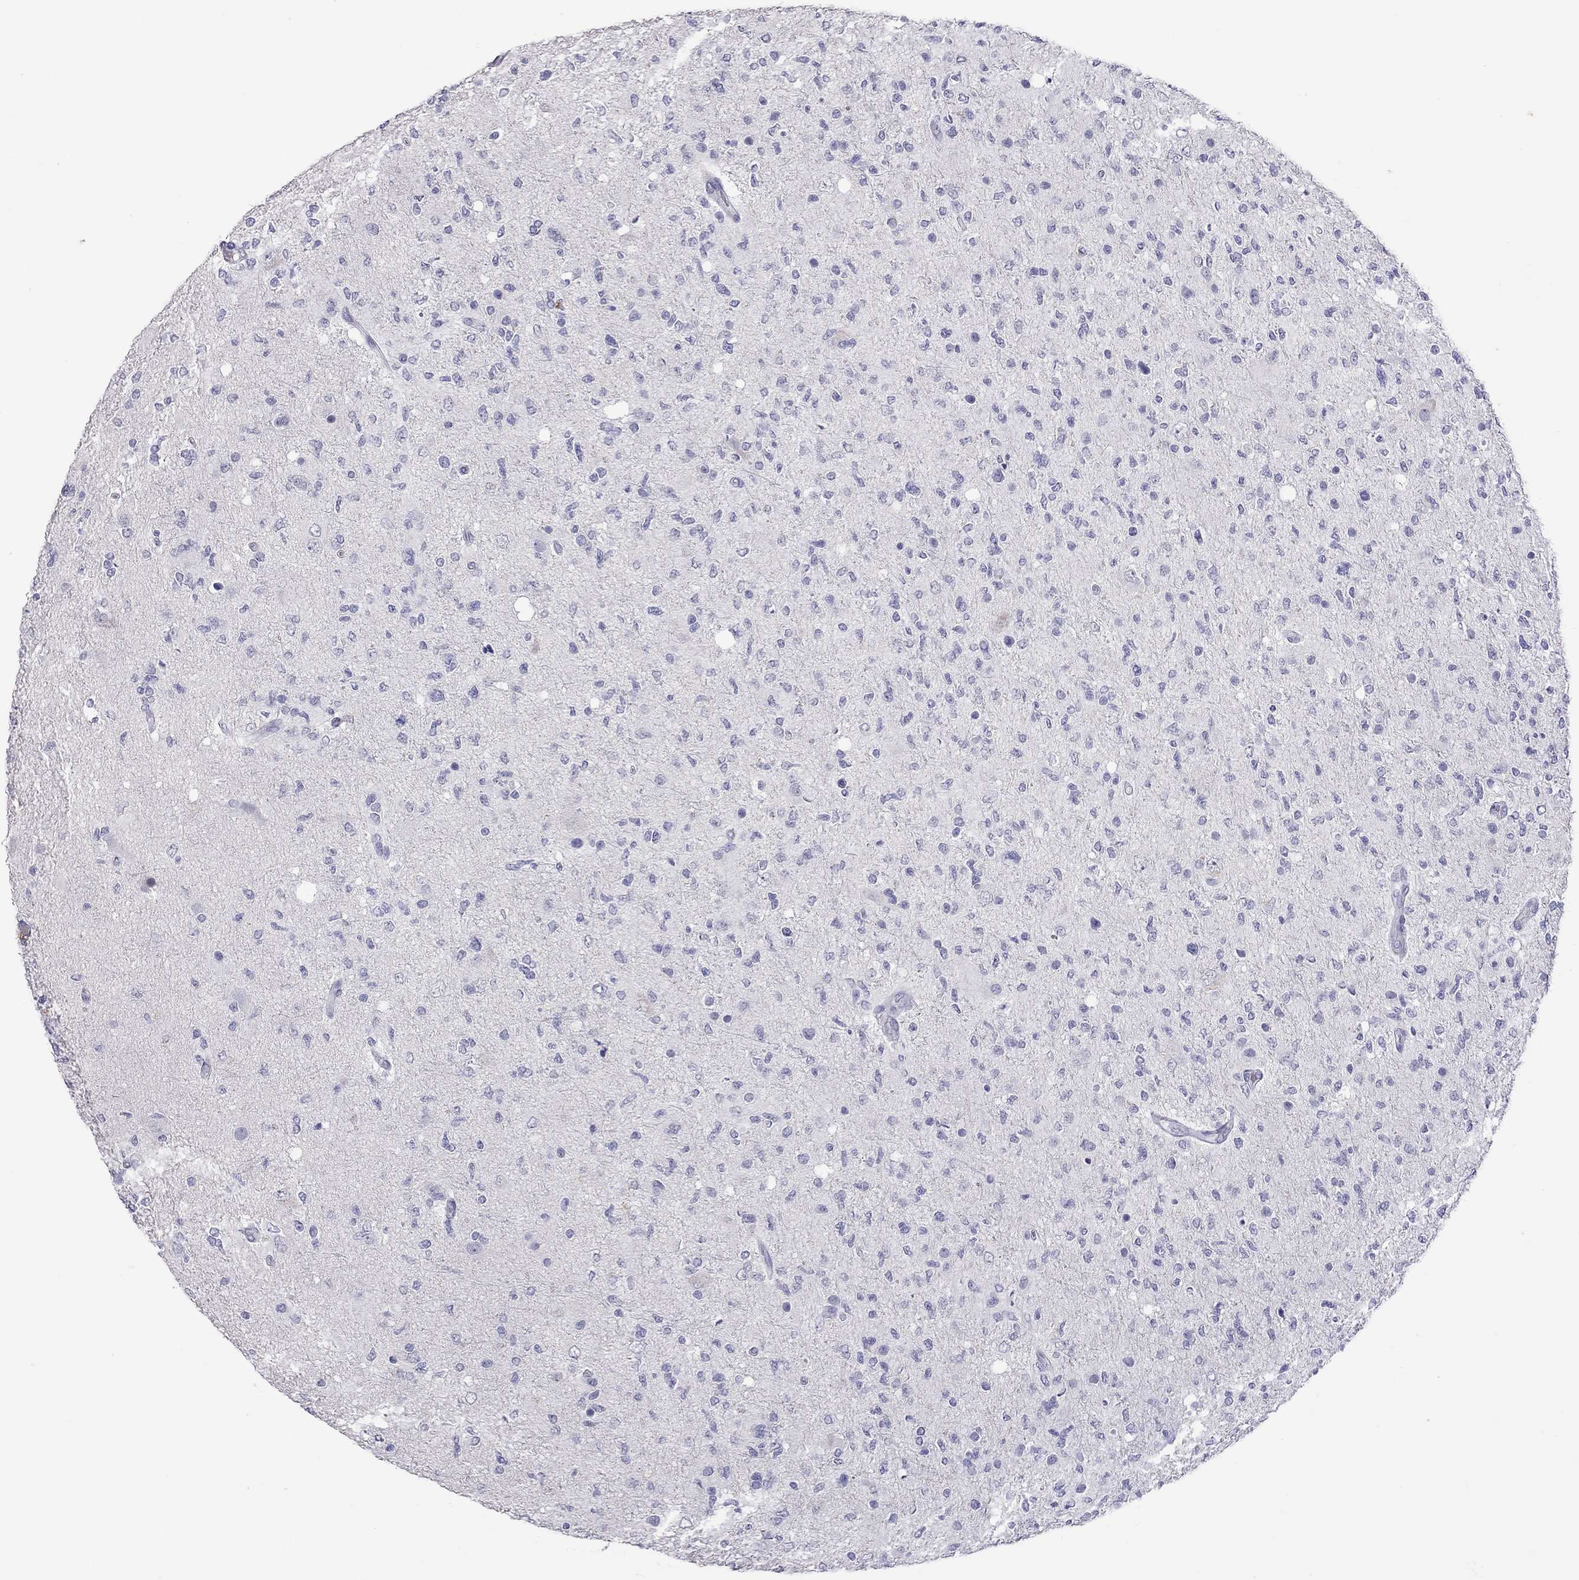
{"staining": {"intensity": "negative", "quantity": "none", "location": "none"}, "tissue": "glioma", "cell_type": "Tumor cells", "image_type": "cancer", "snomed": [{"axis": "morphology", "description": "Glioma, malignant, High grade"}, {"axis": "topography", "description": "Cerebral cortex"}], "caption": "Micrograph shows no protein positivity in tumor cells of high-grade glioma (malignant) tissue.", "gene": "SLAMF1", "patient": {"sex": "male", "age": 70}}